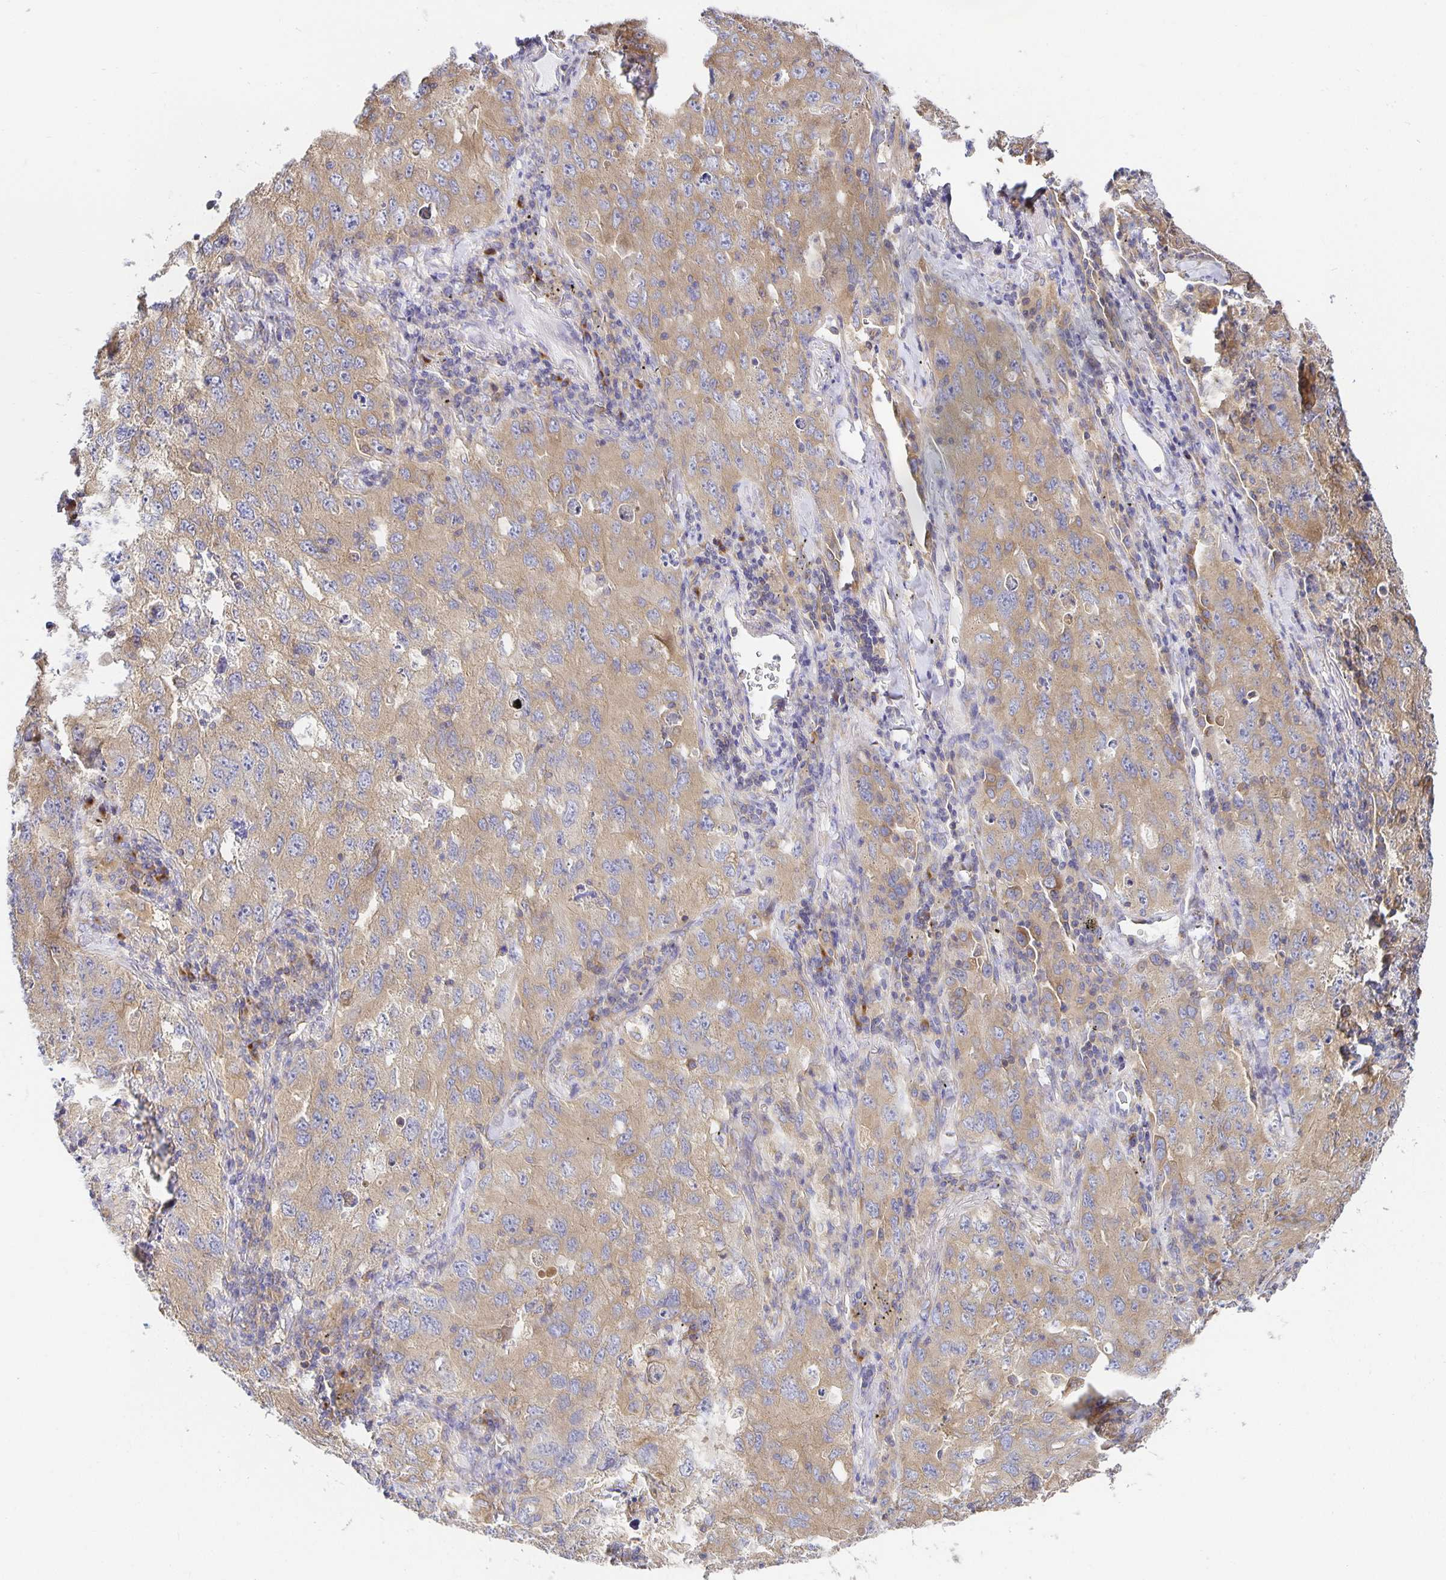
{"staining": {"intensity": "weak", "quantity": ">75%", "location": "cytoplasmic/membranous"}, "tissue": "lung cancer", "cell_type": "Tumor cells", "image_type": "cancer", "snomed": [{"axis": "morphology", "description": "Adenocarcinoma, NOS"}, {"axis": "topography", "description": "Lung"}], "caption": "Adenocarcinoma (lung) stained with a brown dye exhibits weak cytoplasmic/membranous positive staining in about >75% of tumor cells.", "gene": "USO1", "patient": {"sex": "female", "age": 57}}